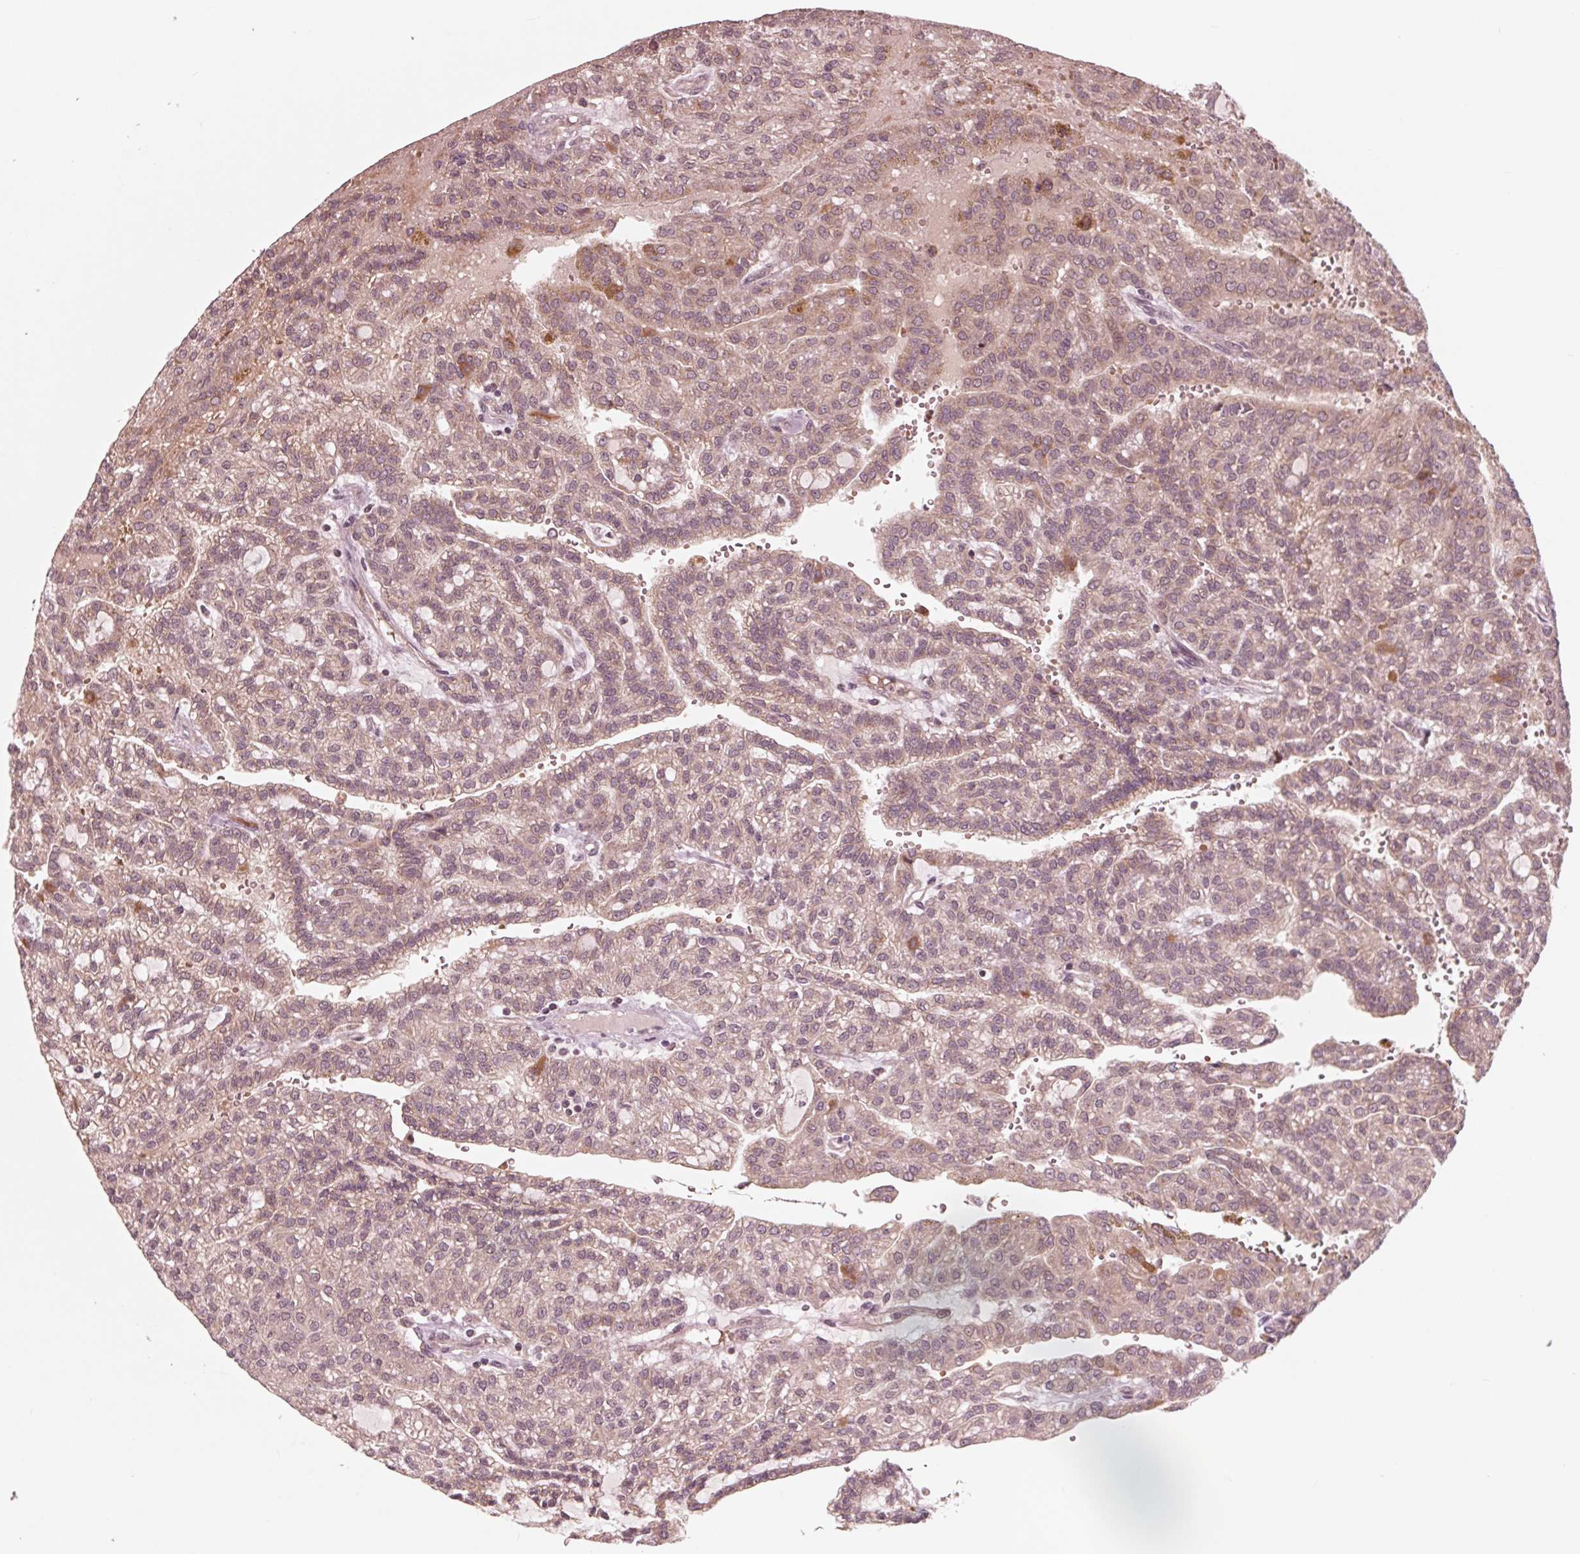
{"staining": {"intensity": "weak", "quantity": ">75%", "location": "cytoplasmic/membranous"}, "tissue": "renal cancer", "cell_type": "Tumor cells", "image_type": "cancer", "snomed": [{"axis": "morphology", "description": "Adenocarcinoma, NOS"}, {"axis": "topography", "description": "Kidney"}], "caption": "Protein analysis of renal cancer (adenocarcinoma) tissue displays weak cytoplasmic/membranous positivity in approximately >75% of tumor cells. Using DAB (3,3'-diaminobenzidine) (brown) and hematoxylin (blue) stains, captured at high magnification using brightfield microscopy.", "gene": "UBALD1", "patient": {"sex": "male", "age": 63}}